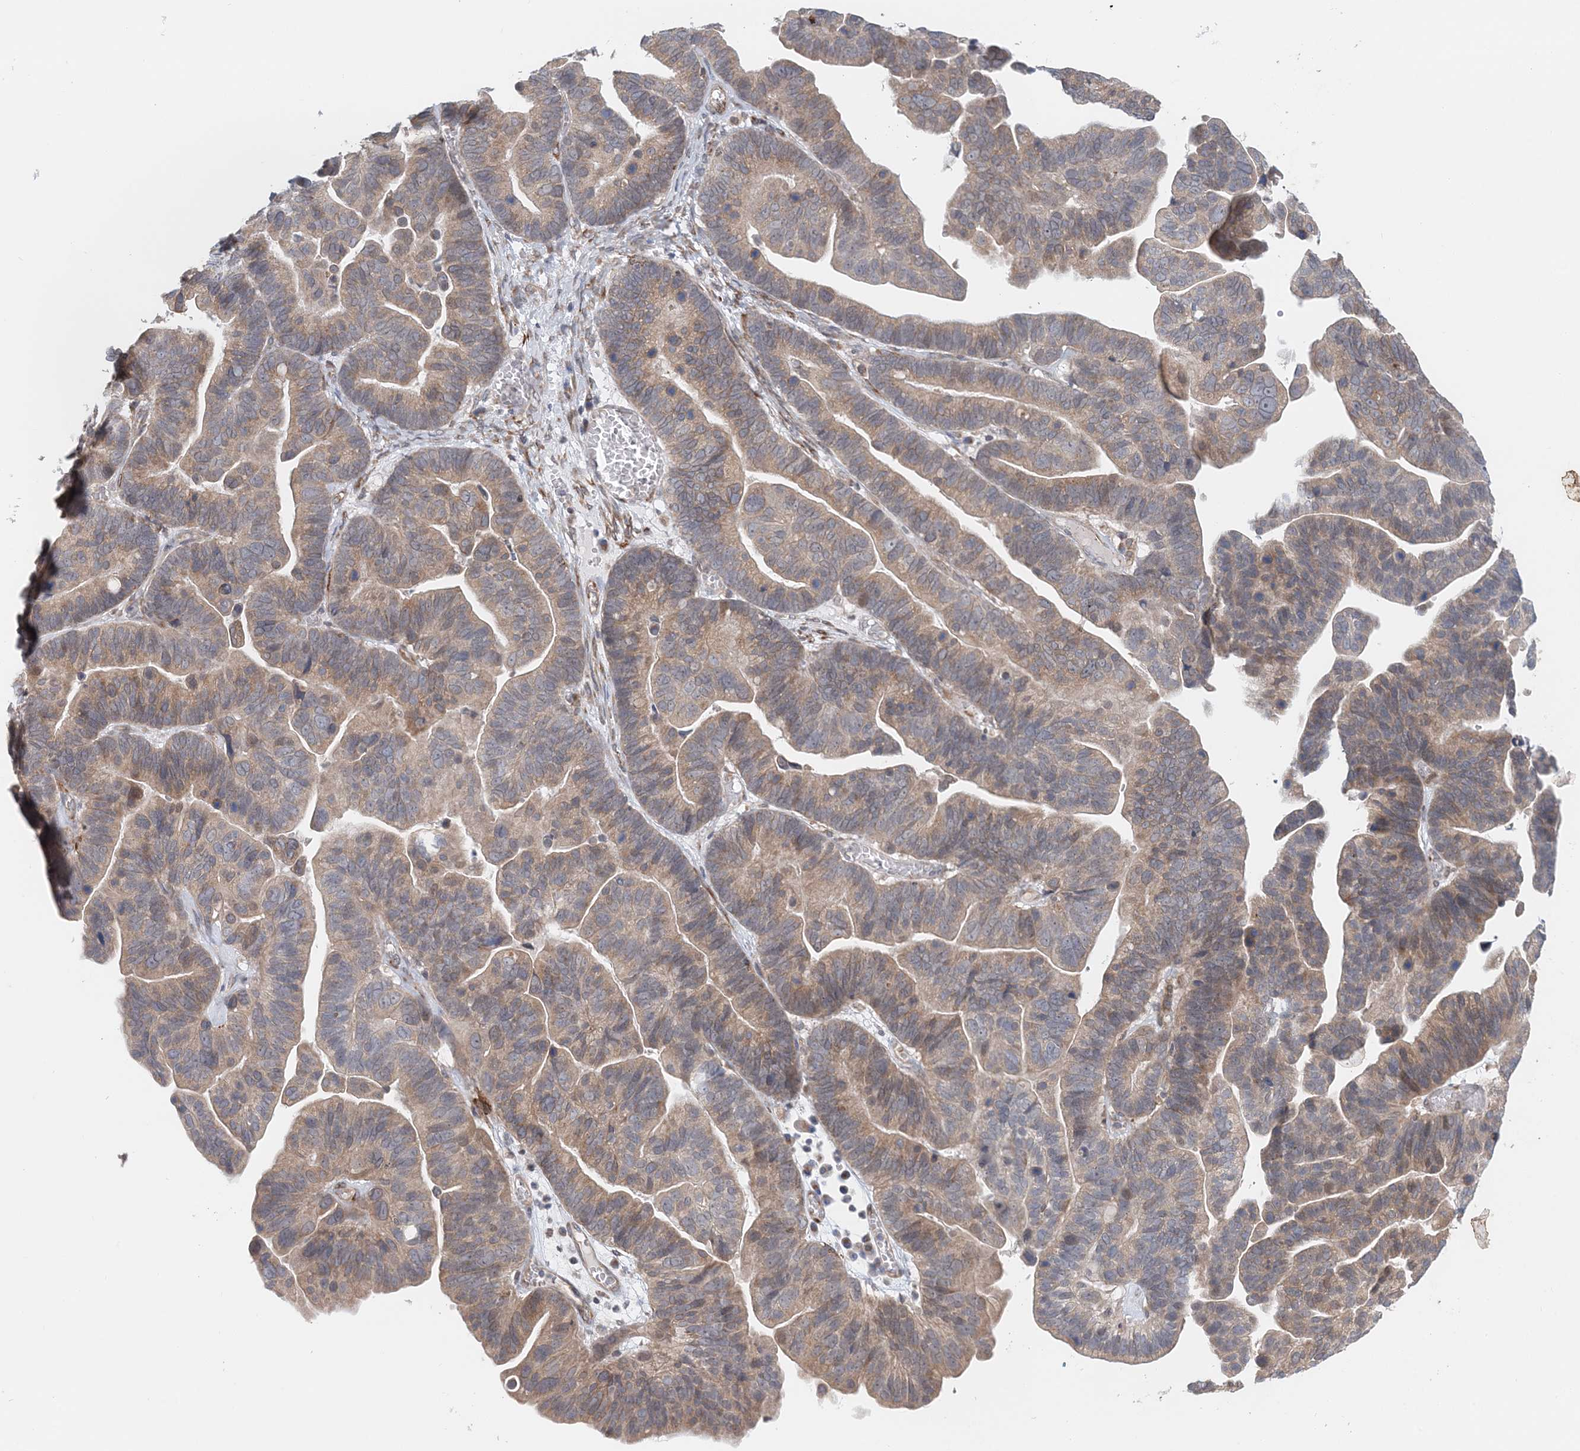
{"staining": {"intensity": "moderate", "quantity": ">75%", "location": "cytoplasmic/membranous"}, "tissue": "ovarian cancer", "cell_type": "Tumor cells", "image_type": "cancer", "snomed": [{"axis": "morphology", "description": "Cystadenocarcinoma, serous, NOS"}, {"axis": "topography", "description": "Ovary"}], "caption": "Immunohistochemical staining of ovarian cancer exhibits medium levels of moderate cytoplasmic/membranous staining in approximately >75% of tumor cells.", "gene": "PCYOX1L", "patient": {"sex": "female", "age": 56}}